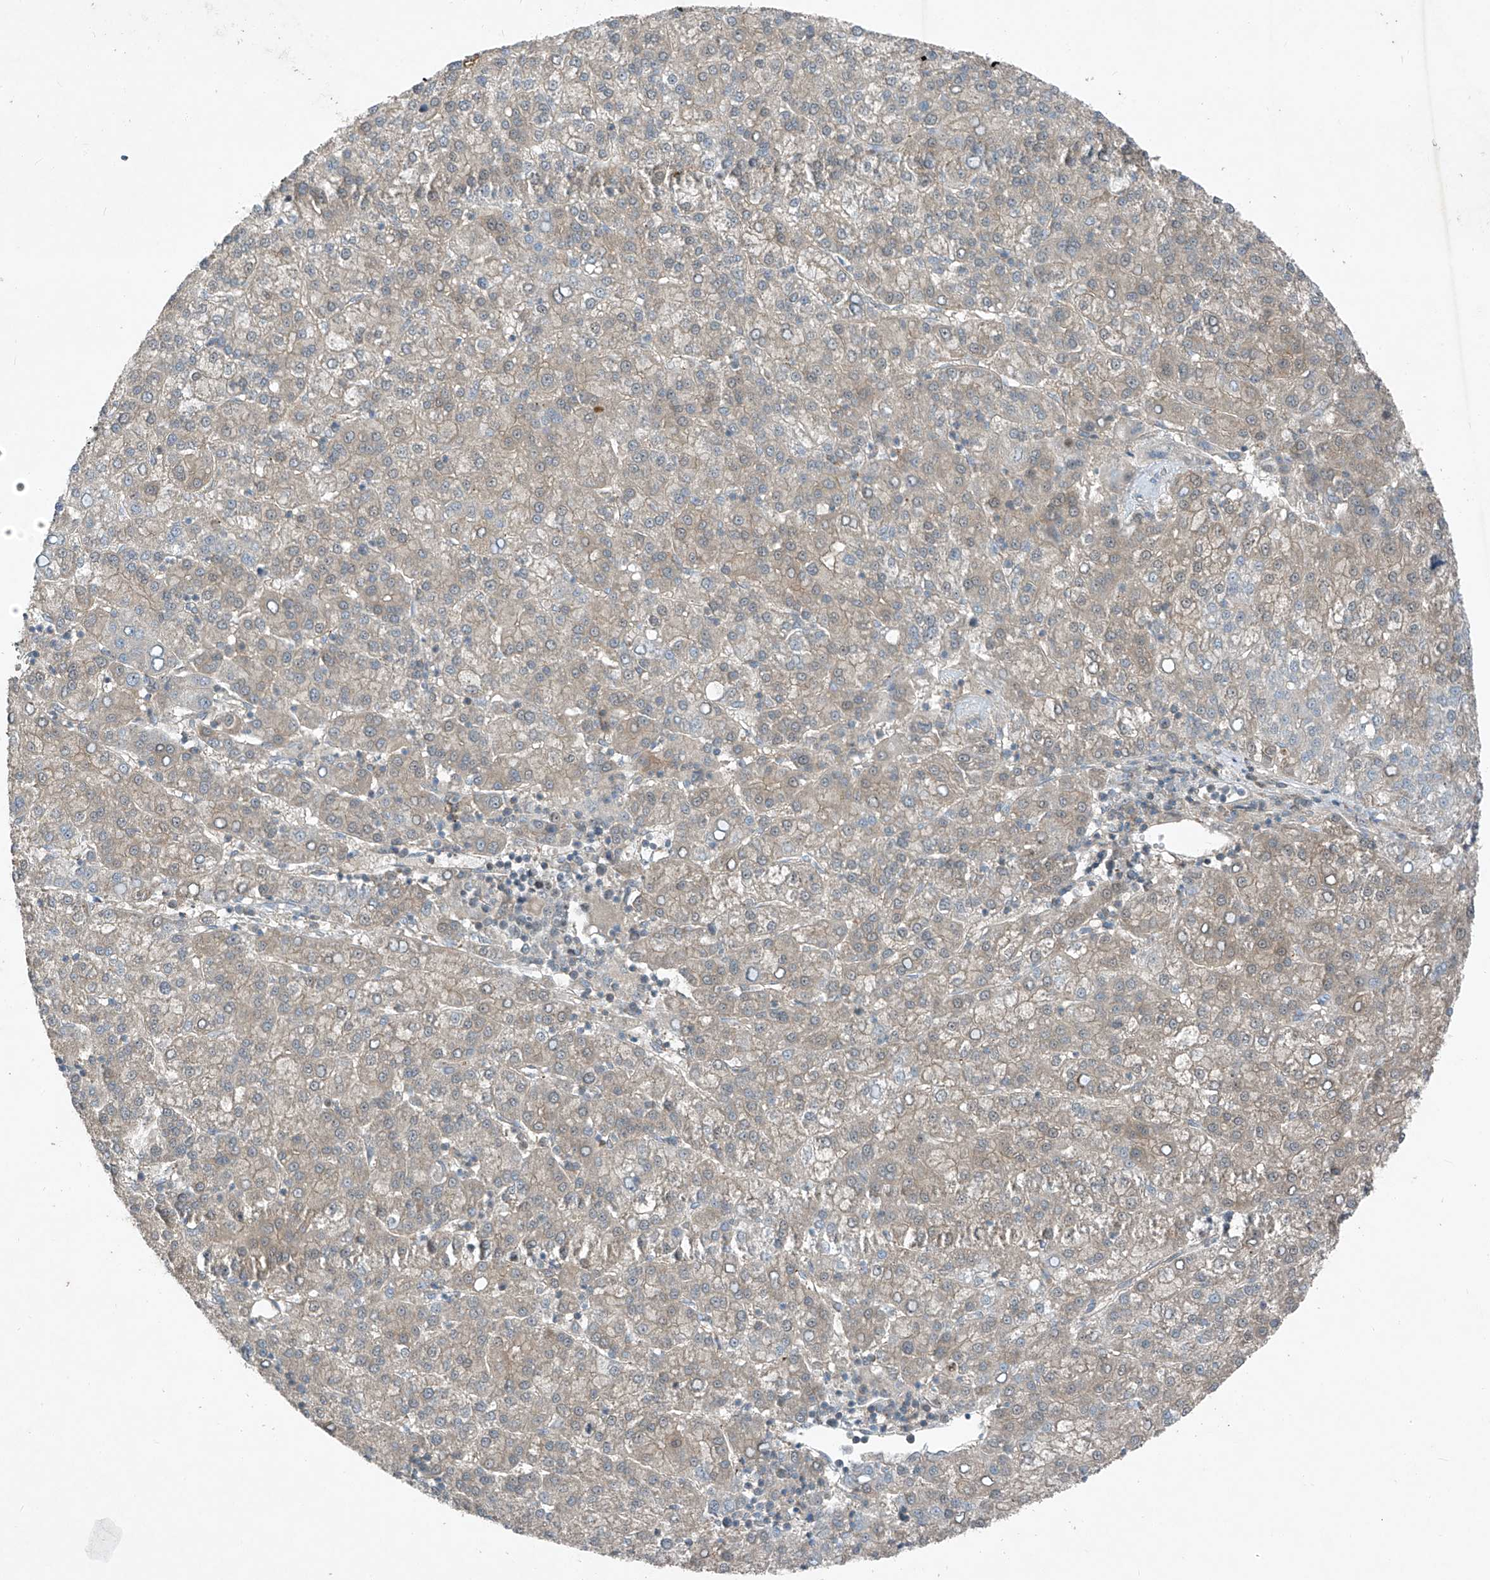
{"staining": {"intensity": "negative", "quantity": "none", "location": "none"}, "tissue": "liver cancer", "cell_type": "Tumor cells", "image_type": "cancer", "snomed": [{"axis": "morphology", "description": "Carcinoma, Hepatocellular, NOS"}, {"axis": "topography", "description": "Liver"}], "caption": "There is no significant expression in tumor cells of liver cancer (hepatocellular carcinoma).", "gene": "PPCS", "patient": {"sex": "female", "age": 58}}